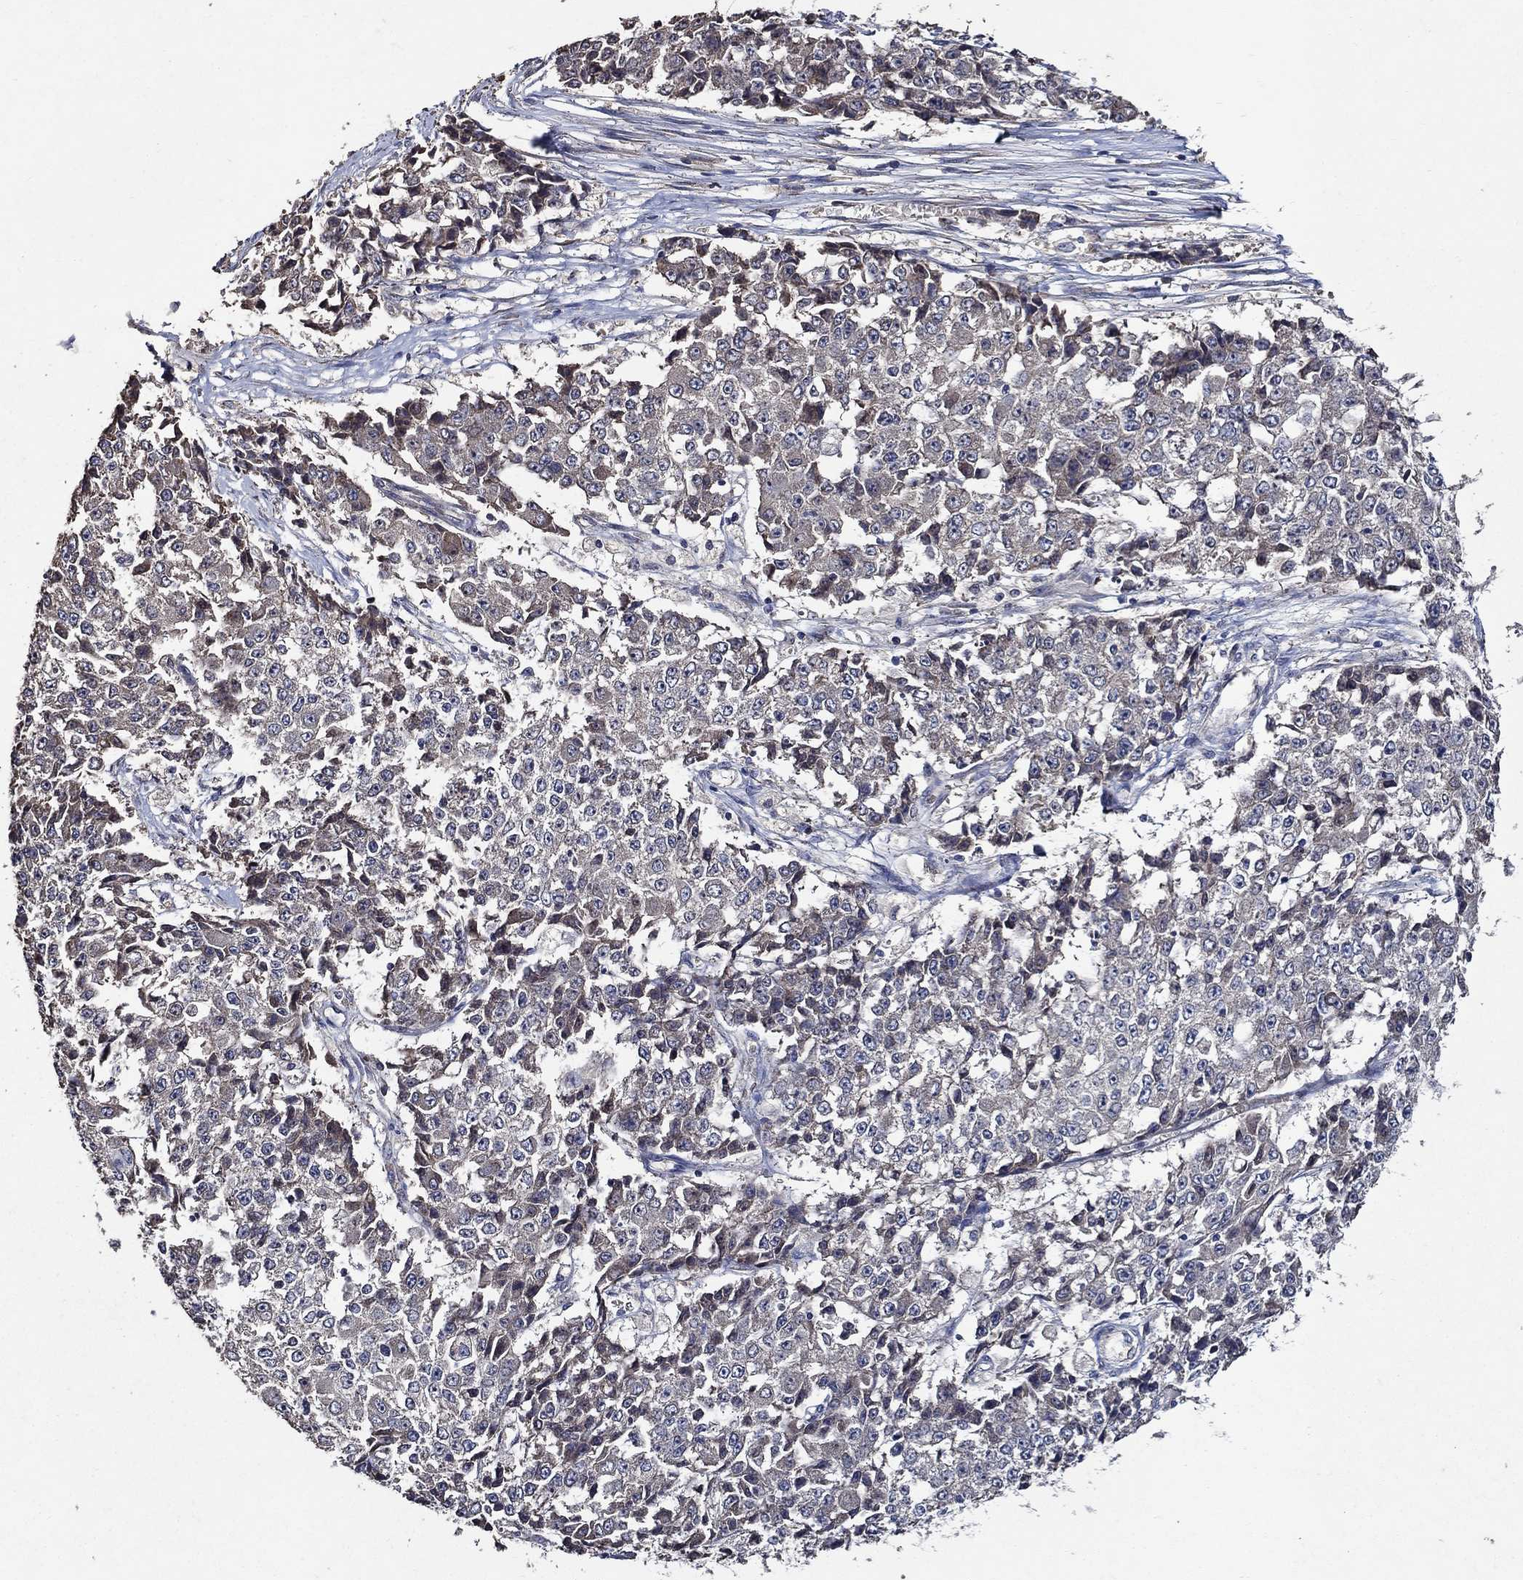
{"staining": {"intensity": "negative", "quantity": "none", "location": "none"}, "tissue": "ovarian cancer", "cell_type": "Tumor cells", "image_type": "cancer", "snomed": [{"axis": "morphology", "description": "Carcinoma, endometroid"}, {"axis": "topography", "description": "Ovary"}], "caption": "Immunohistochemistry (IHC) of human ovarian cancer (endometroid carcinoma) shows no positivity in tumor cells. (Immunohistochemistry, brightfield microscopy, high magnification).", "gene": "HAP1", "patient": {"sex": "female", "age": 42}}